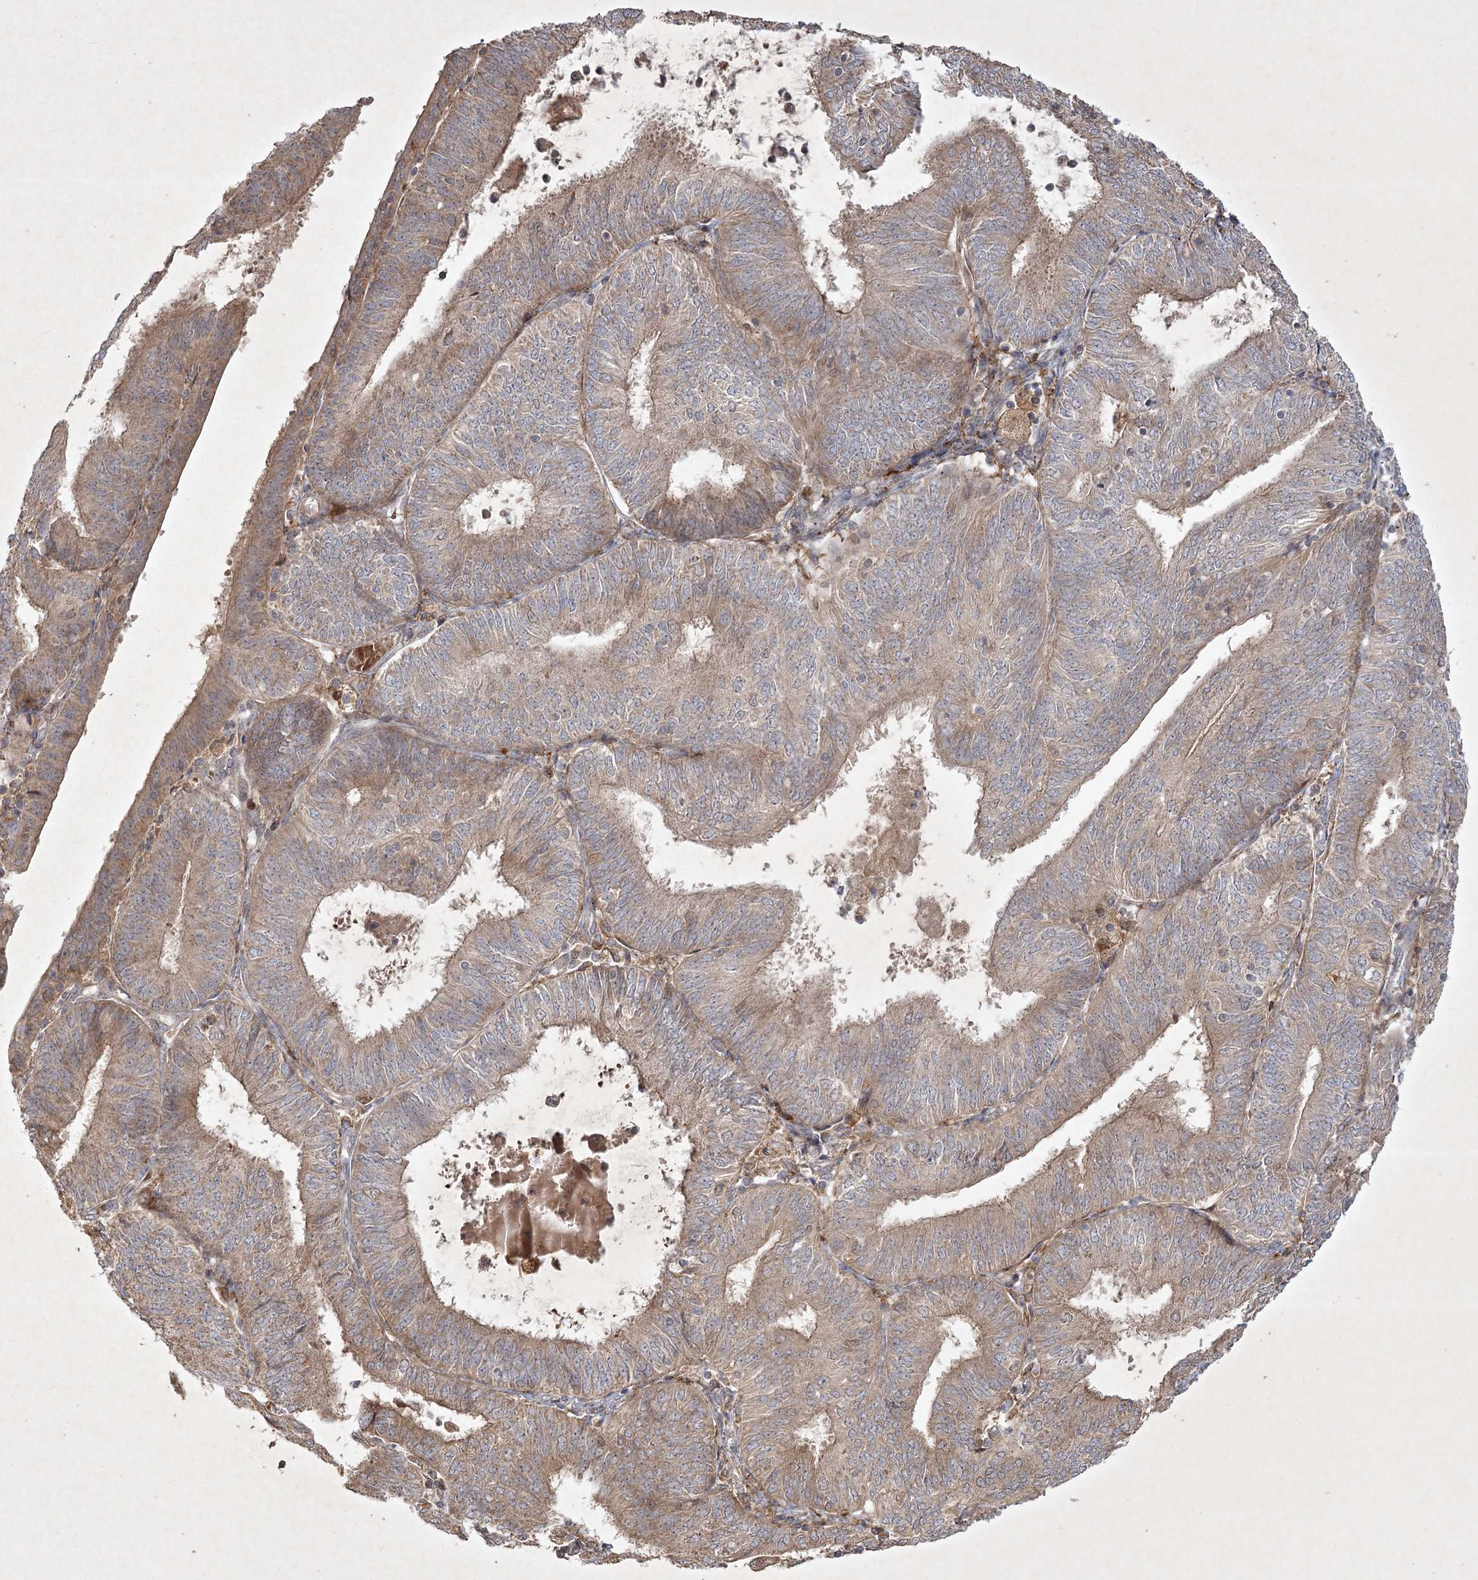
{"staining": {"intensity": "weak", "quantity": ">75%", "location": "cytoplasmic/membranous"}, "tissue": "endometrial cancer", "cell_type": "Tumor cells", "image_type": "cancer", "snomed": [{"axis": "morphology", "description": "Adenocarcinoma, NOS"}, {"axis": "topography", "description": "Endometrium"}], "caption": "High-power microscopy captured an immunohistochemistry (IHC) photomicrograph of endometrial cancer, revealing weak cytoplasmic/membranous positivity in approximately >75% of tumor cells.", "gene": "KBTBD4", "patient": {"sex": "female", "age": 58}}